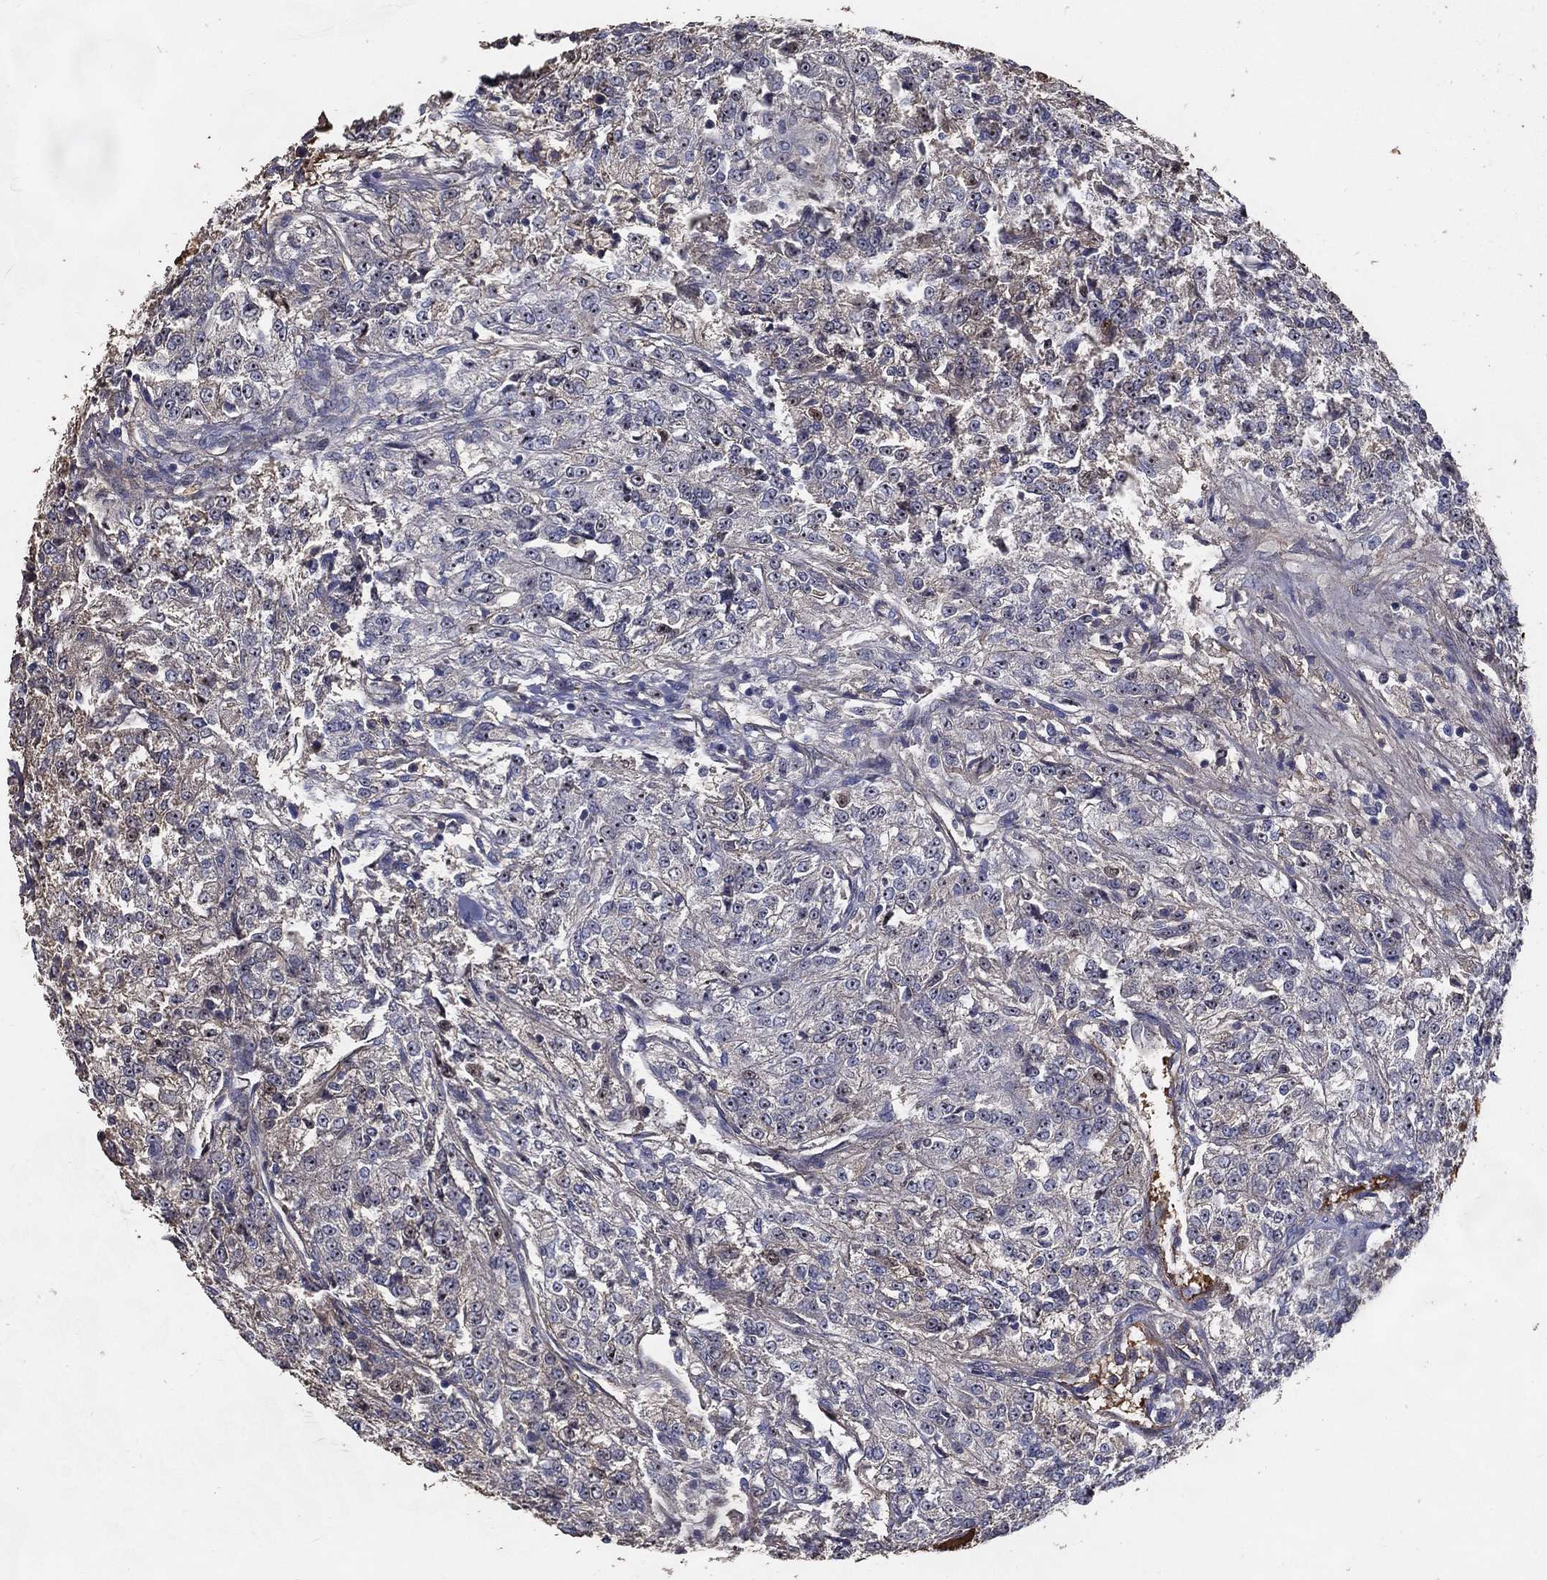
{"staining": {"intensity": "negative", "quantity": "none", "location": "none"}, "tissue": "renal cancer", "cell_type": "Tumor cells", "image_type": "cancer", "snomed": [{"axis": "morphology", "description": "Adenocarcinoma, NOS"}, {"axis": "topography", "description": "Kidney"}], "caption": "There is no significant staining in tumor cells of renal adenocarcinoma. (Brightfield microscopy of DAB (3,3'-diaminobenzidine) immunohistochemistry at high magnification).", "gene": "EFNA1", "patient": {"sex": "female", "age": 63}}